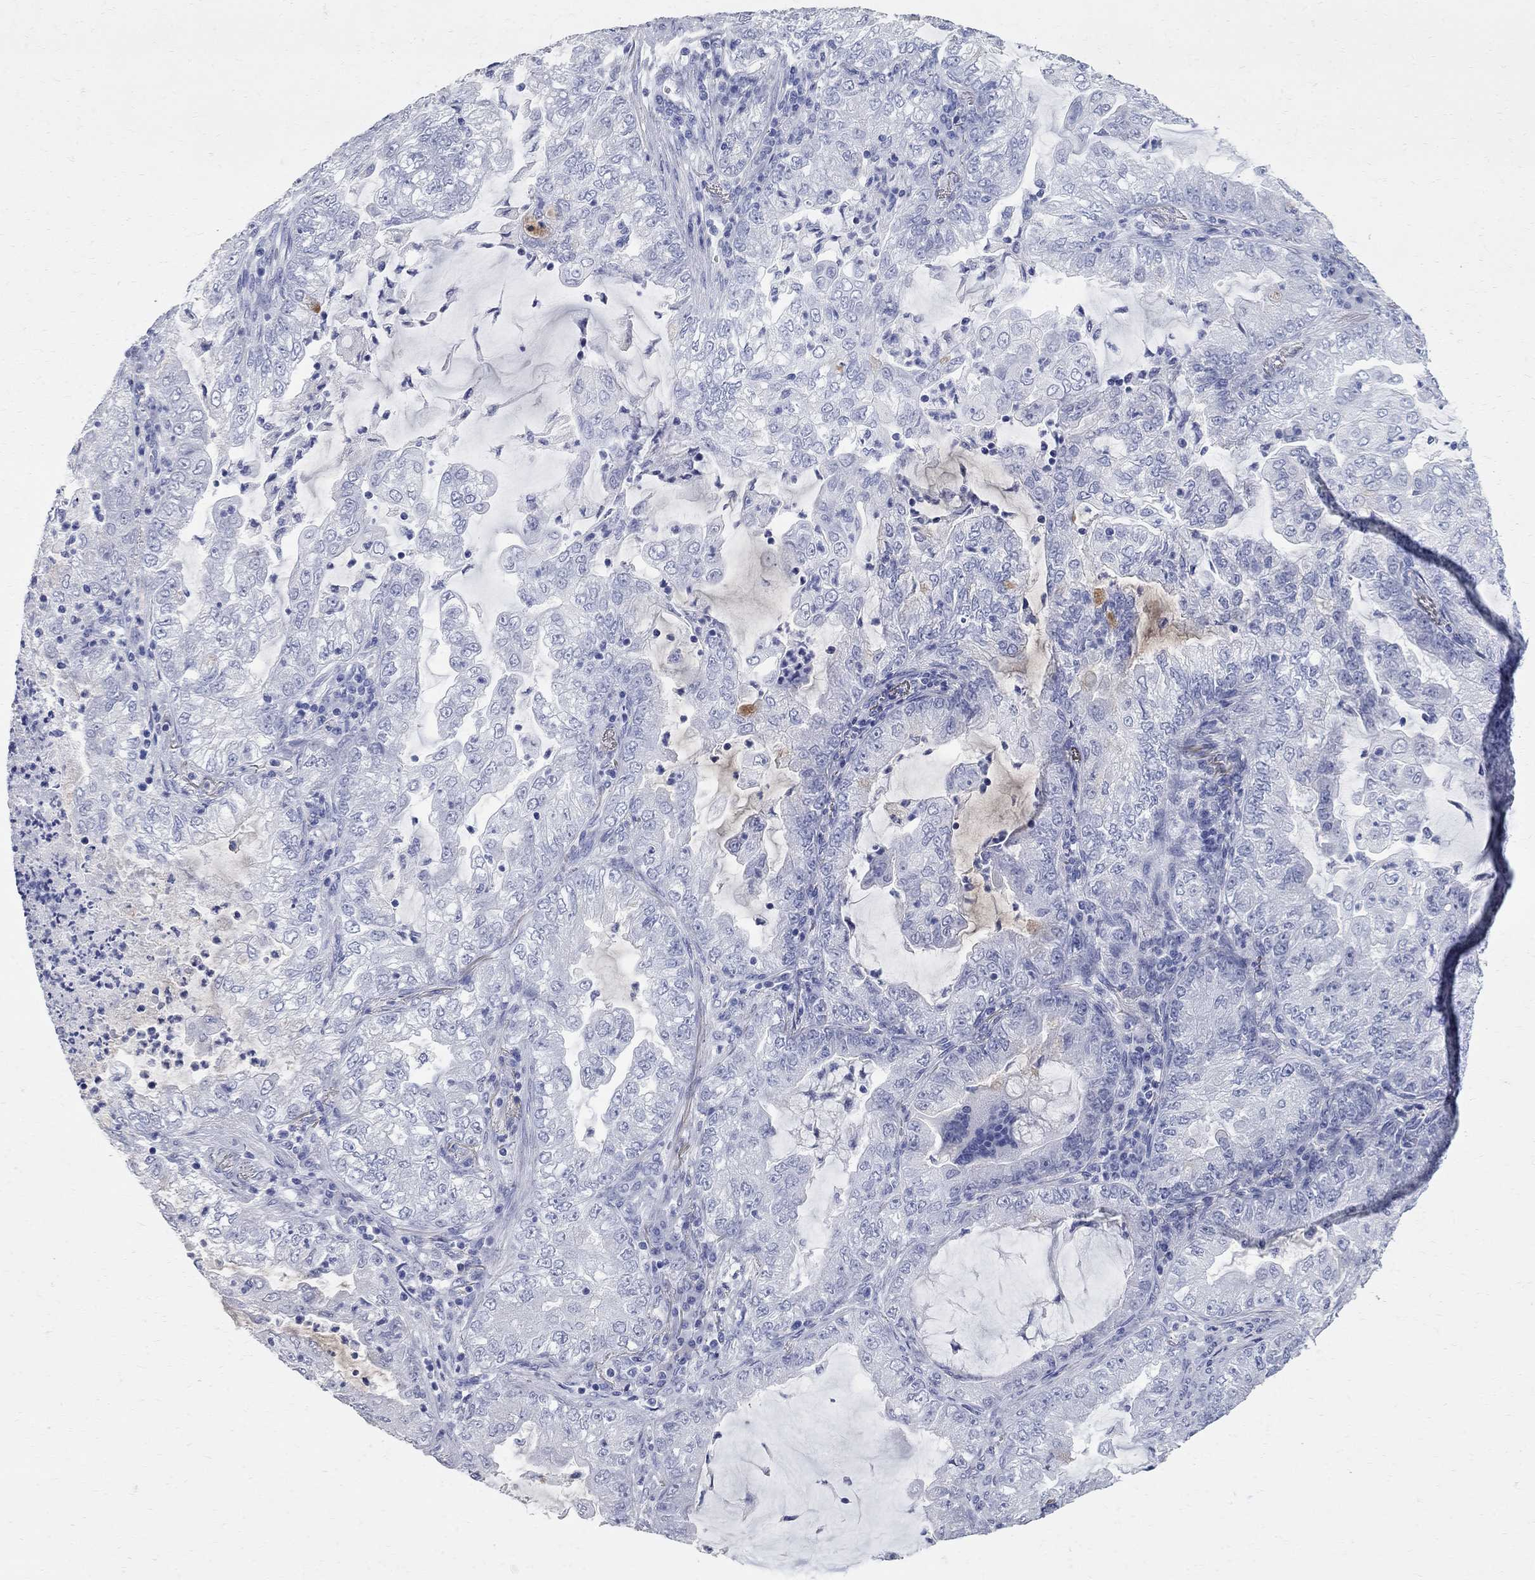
{"staining": {"intensity": "negative", "quantity": "none", "location": "none"}, "tissue": "lung cancer", "cell_type": "Tumor cells", "image_type": "cancer", "snomed": [{"axis": "morphology", "description": "Adenocarcinoma, NOS"}, {"axis": "topography", "description": "Lung"}], "caption": "Protein analysis of lung cancer displays no significant expression in tumor cells. (DAB (3,3'-diaminobenzidine) immunohistochemistry, high magnification).", "gene": "BPIFB1", "patient": {"sex": "female", "age": 73}}